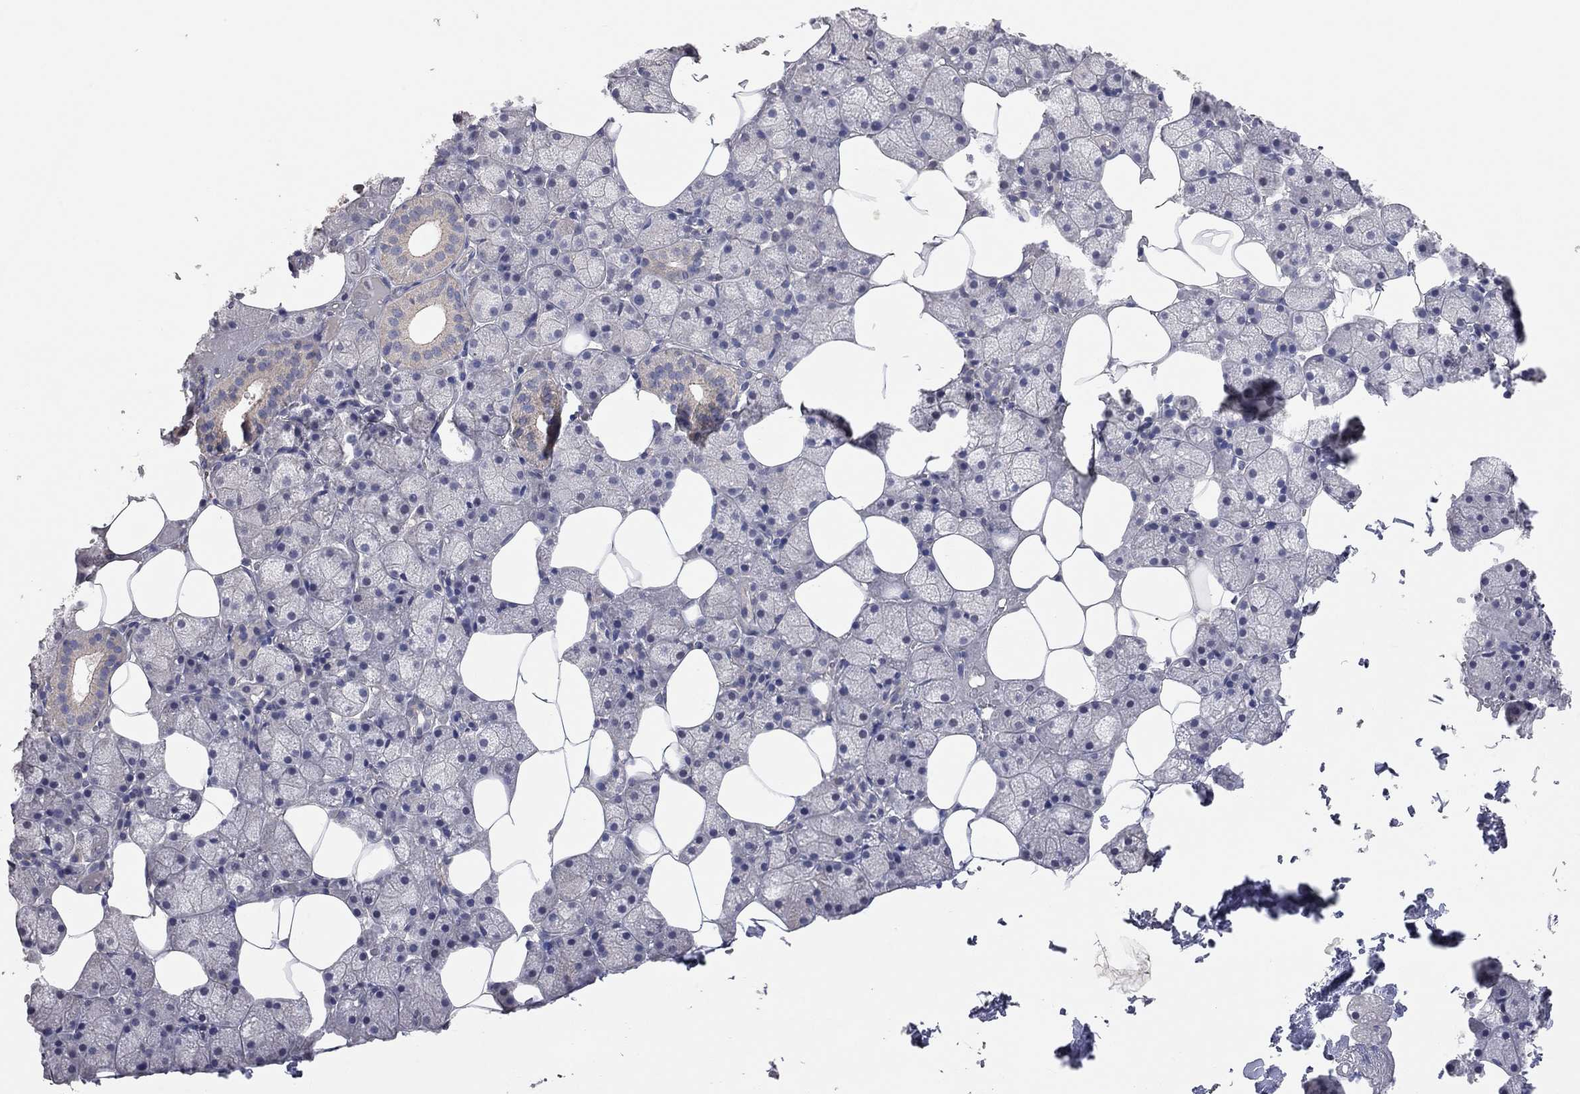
{"staining": {"intensity": "weak", "quantity": "25%-75%", "location": "cytoplasmic/membranous"}, "tissue": "salivary gland", "cell_type": "Glandular cells", "image_type": "normal", "snomed": [{"axis": "morphology", "description": "Normal tissue, NOS"}, {"axis": "topography", "description": "Salivary gland"}], "caption": "This histopathology image exhibits immunohistochemistry staining of benign human salivary gland, with low weak cytoplasmic/membranous positivity in approximately 25%-75% of glandular cells.", "gene": "KCNB1", "patient": {"sex": "male", "age": 38}}